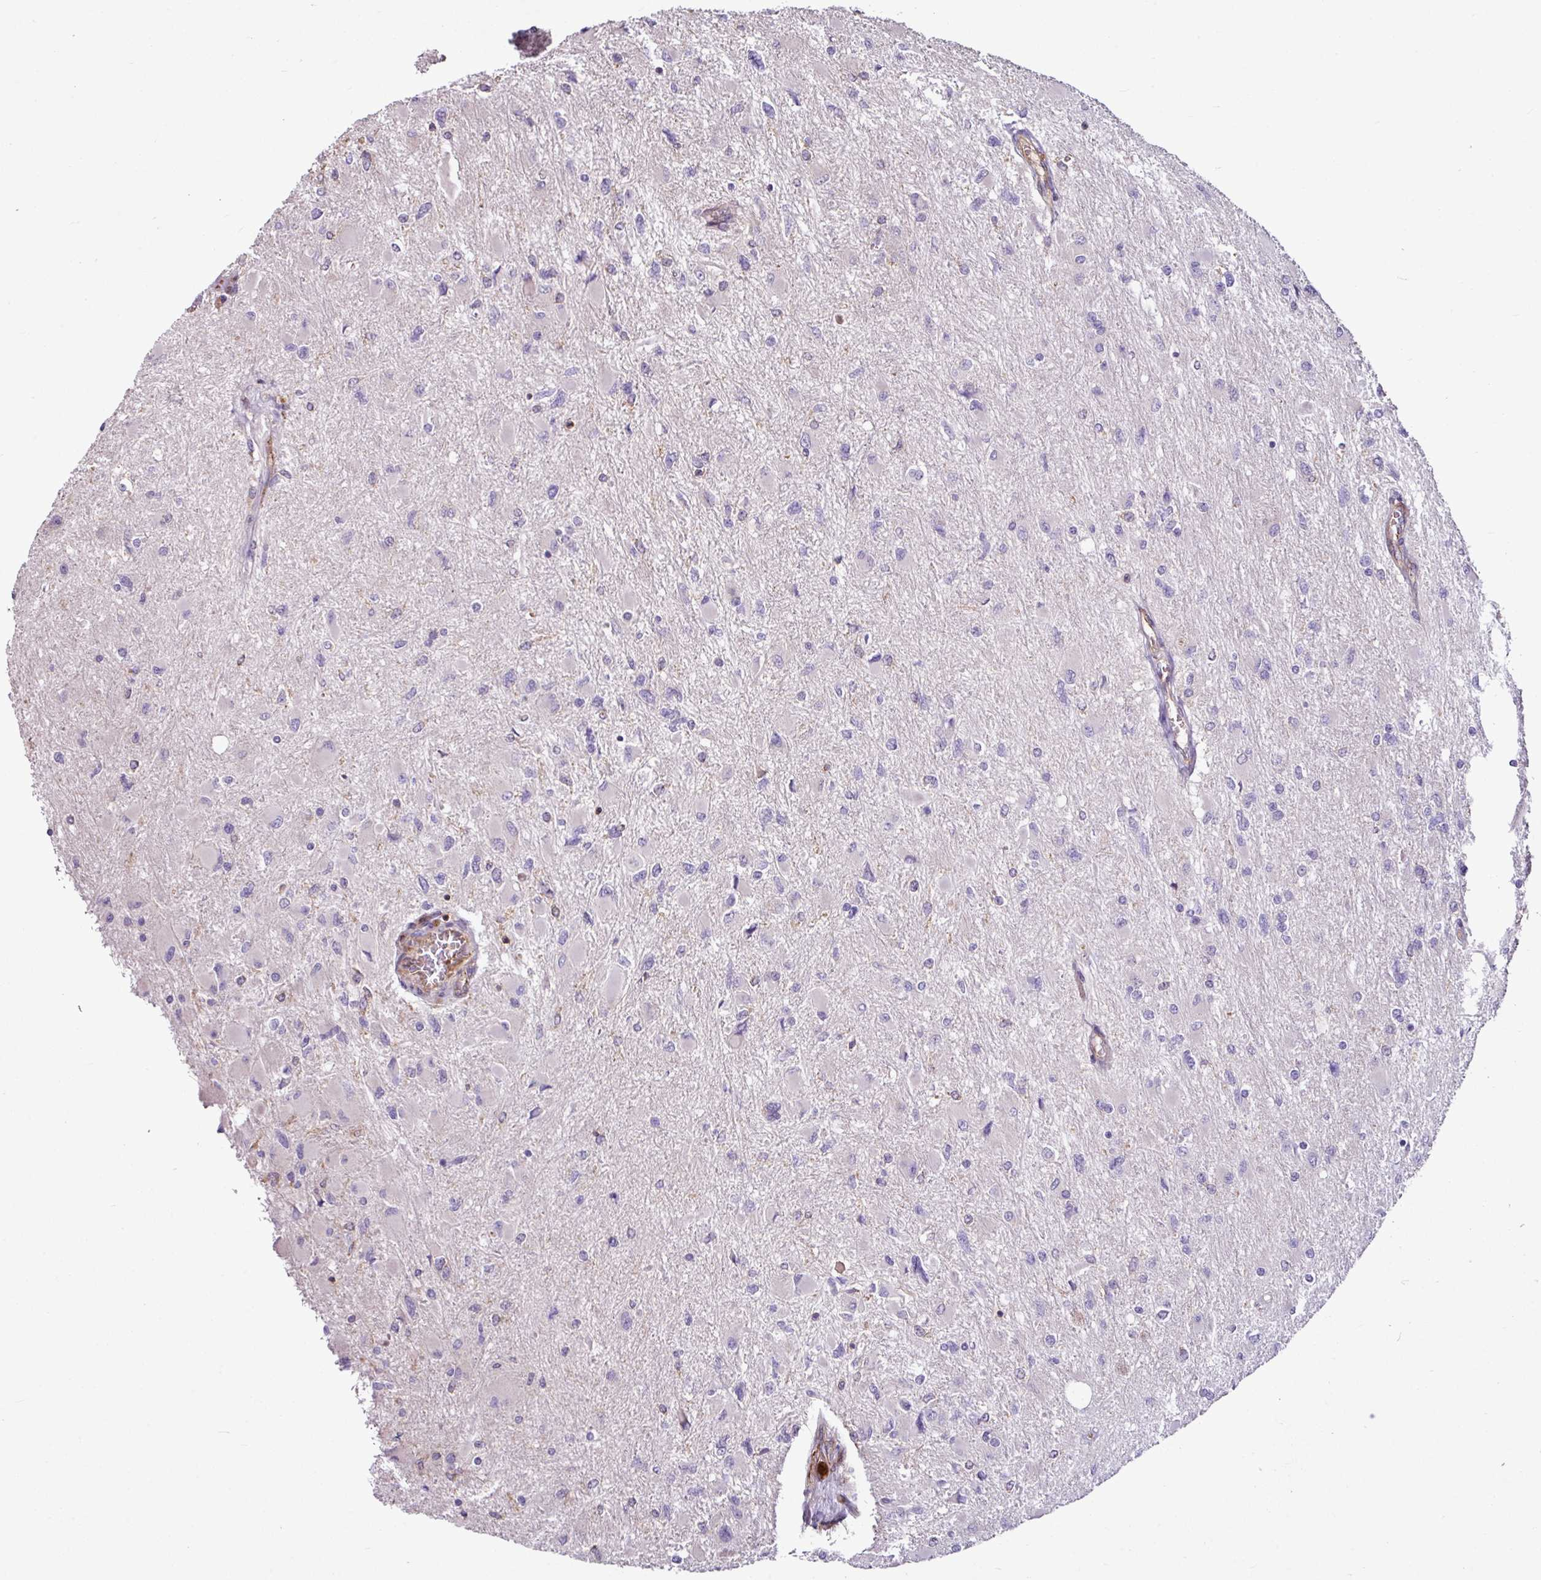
{"staining": {"intensity": "negative", "quantity": "none", "location": "none"}, "tissue": "glioma", "cell_type": "Tumor cells", "image_type": "cancer", "snomed": [{"axis": "morphology", "description": "Glioma, malignant, High grade"}, {"axis": "topography", "description": "Cerebral cortex"}], "caption": "Image shows no significant protein expression in tumor cells of glioma.", "gene": "ZNF106", "patient": {"sex": "female", "age": 36}}